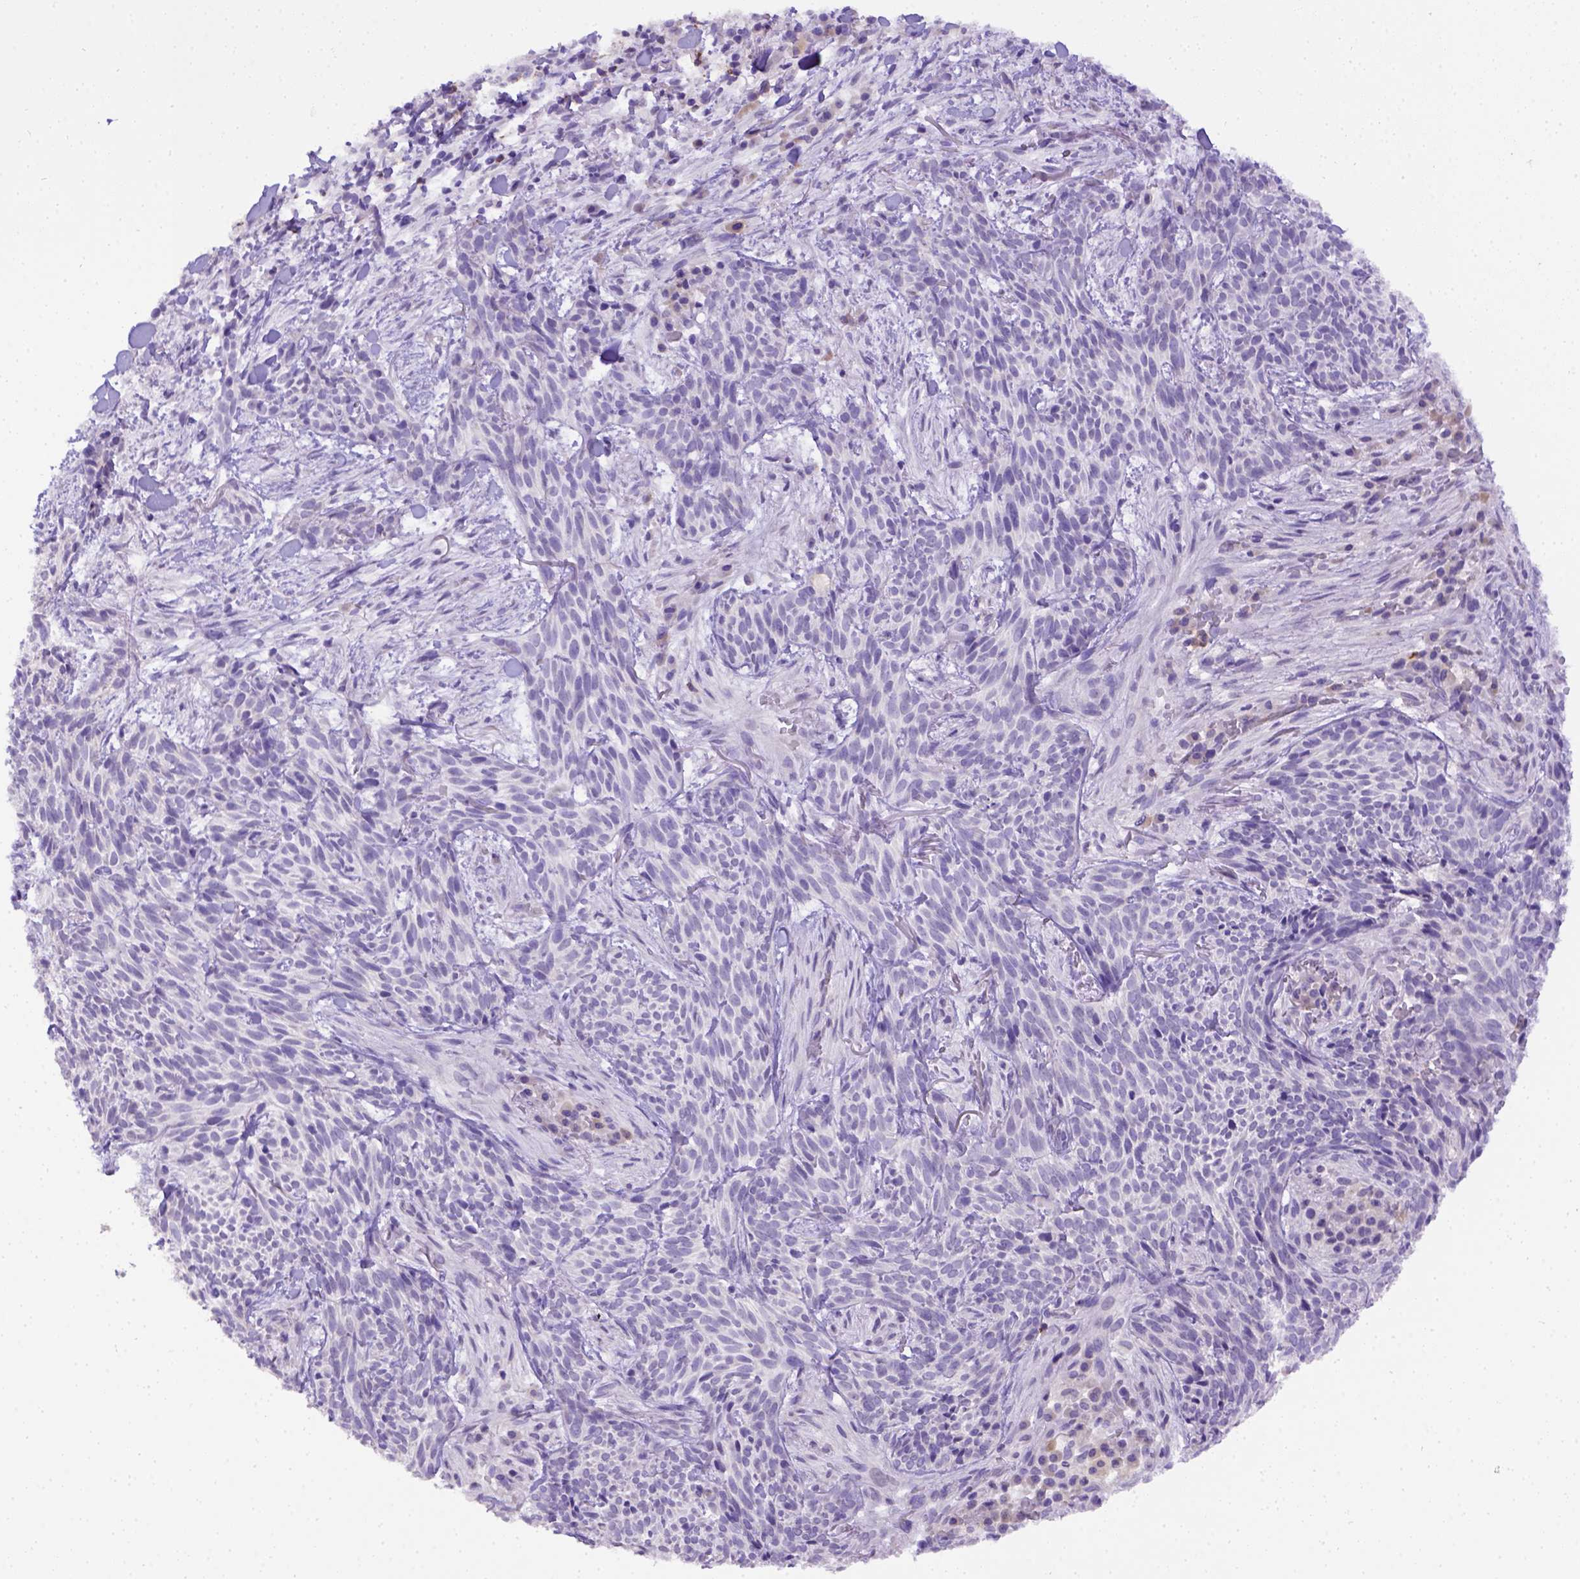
{"staining": {"intensity": "negative", "quantity": "none", "location": "none"}, "tissue": "skin cancer", "cell_type": "Tumor cells", "image_type": "cancer", "snomed": [{"axis": "morphology", "description": "Basal cell carcinoma"}, {"axis": "topography", "description": "Skin"}], "caption": "Tumor cells are negative for protein expression in human skin cancer.", "gene": "B3GAT1", "patient": {"sex": "male", "age": 71}}